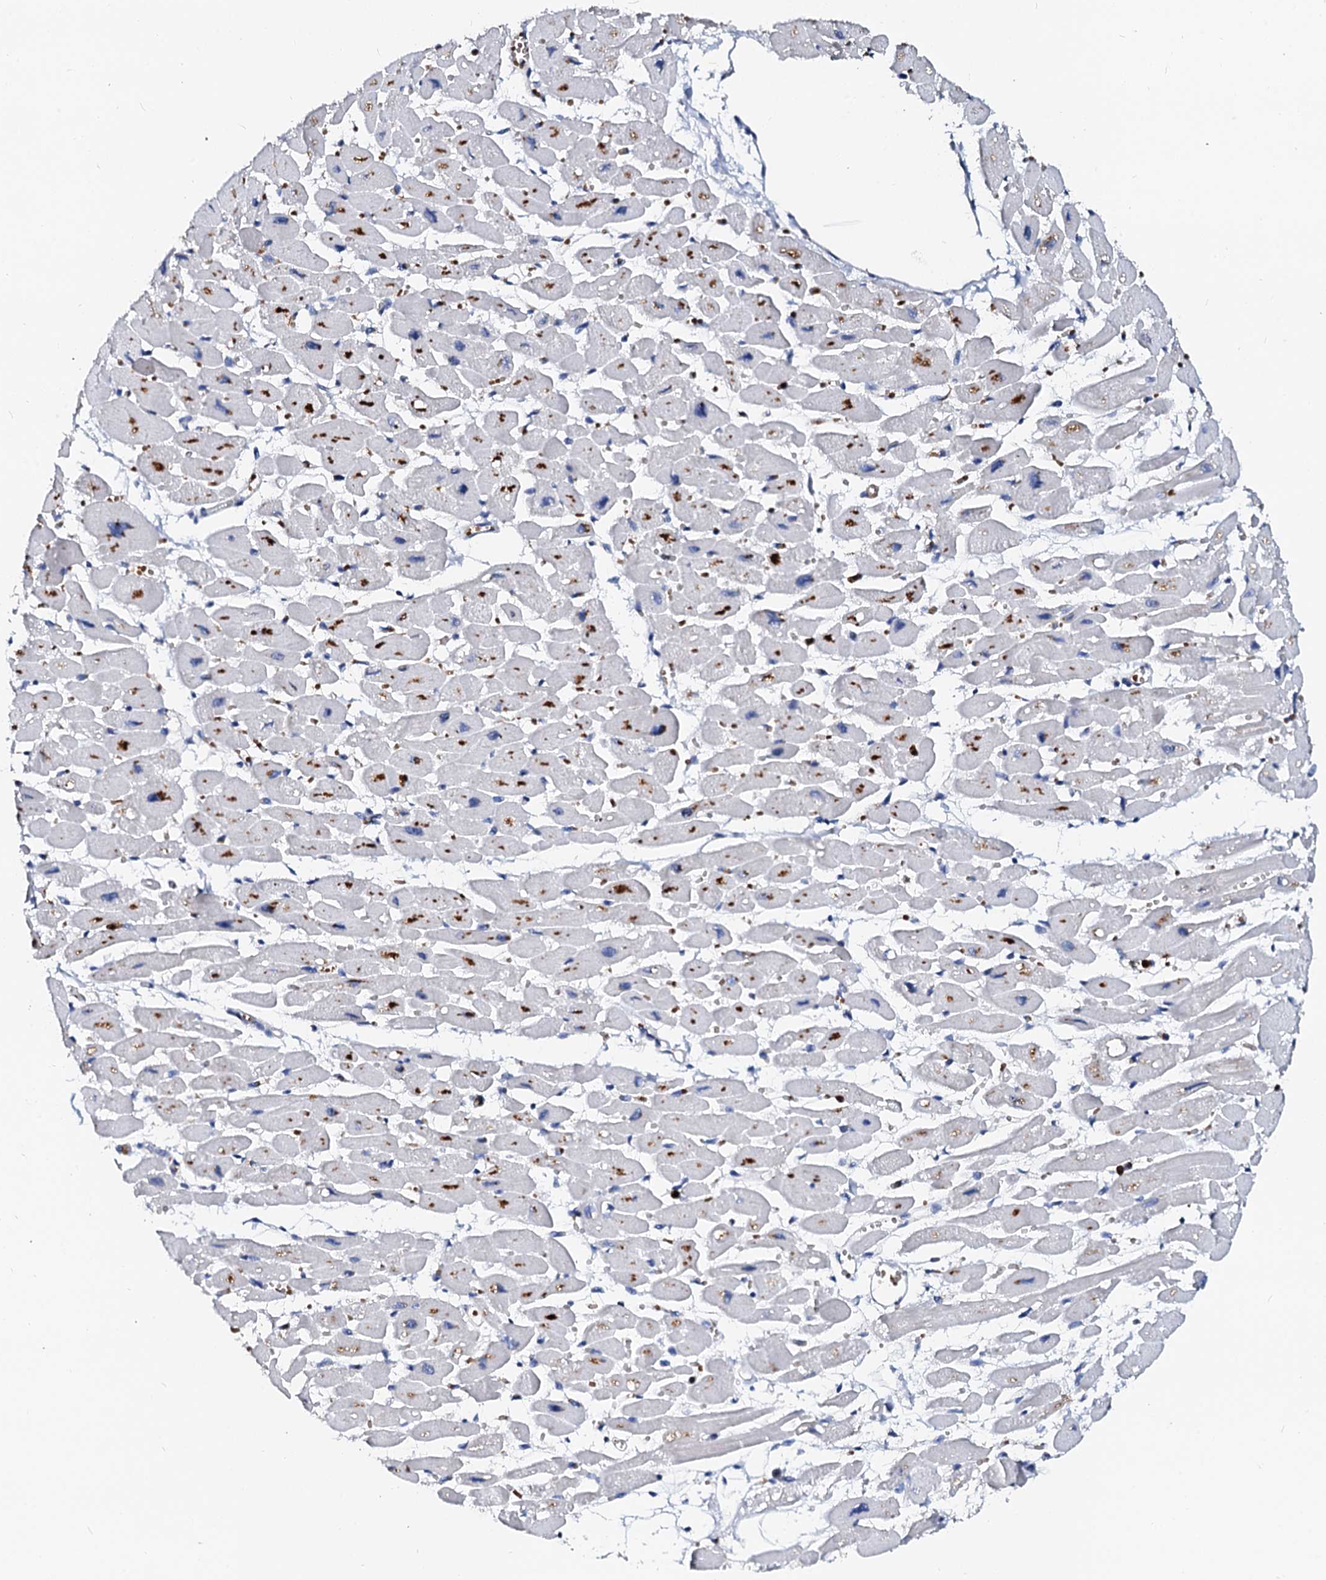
{"staining": {"intensity": "moderate", "quantity": "25%-75%", "location": "cytoplasmic/membranous"}, "tissue": "heart muscle", "cell_type": "Cardiomyocytes", "image_type": "normal", "snomed": [{"axis": "morphology", "description": "Normal tissue, NOS"}, {"axis": "topography", "description": "Heart"}], "caption": "Approximately 25%-75% of cardiomyocytes in unremarkable heart muscle exhibit moderate cytoplasmic/membranous protein positivity as visualized by brown immunohistochemical staining.", "gene": "RAB27A", "patient": {"sex": "female", "age": 54}}